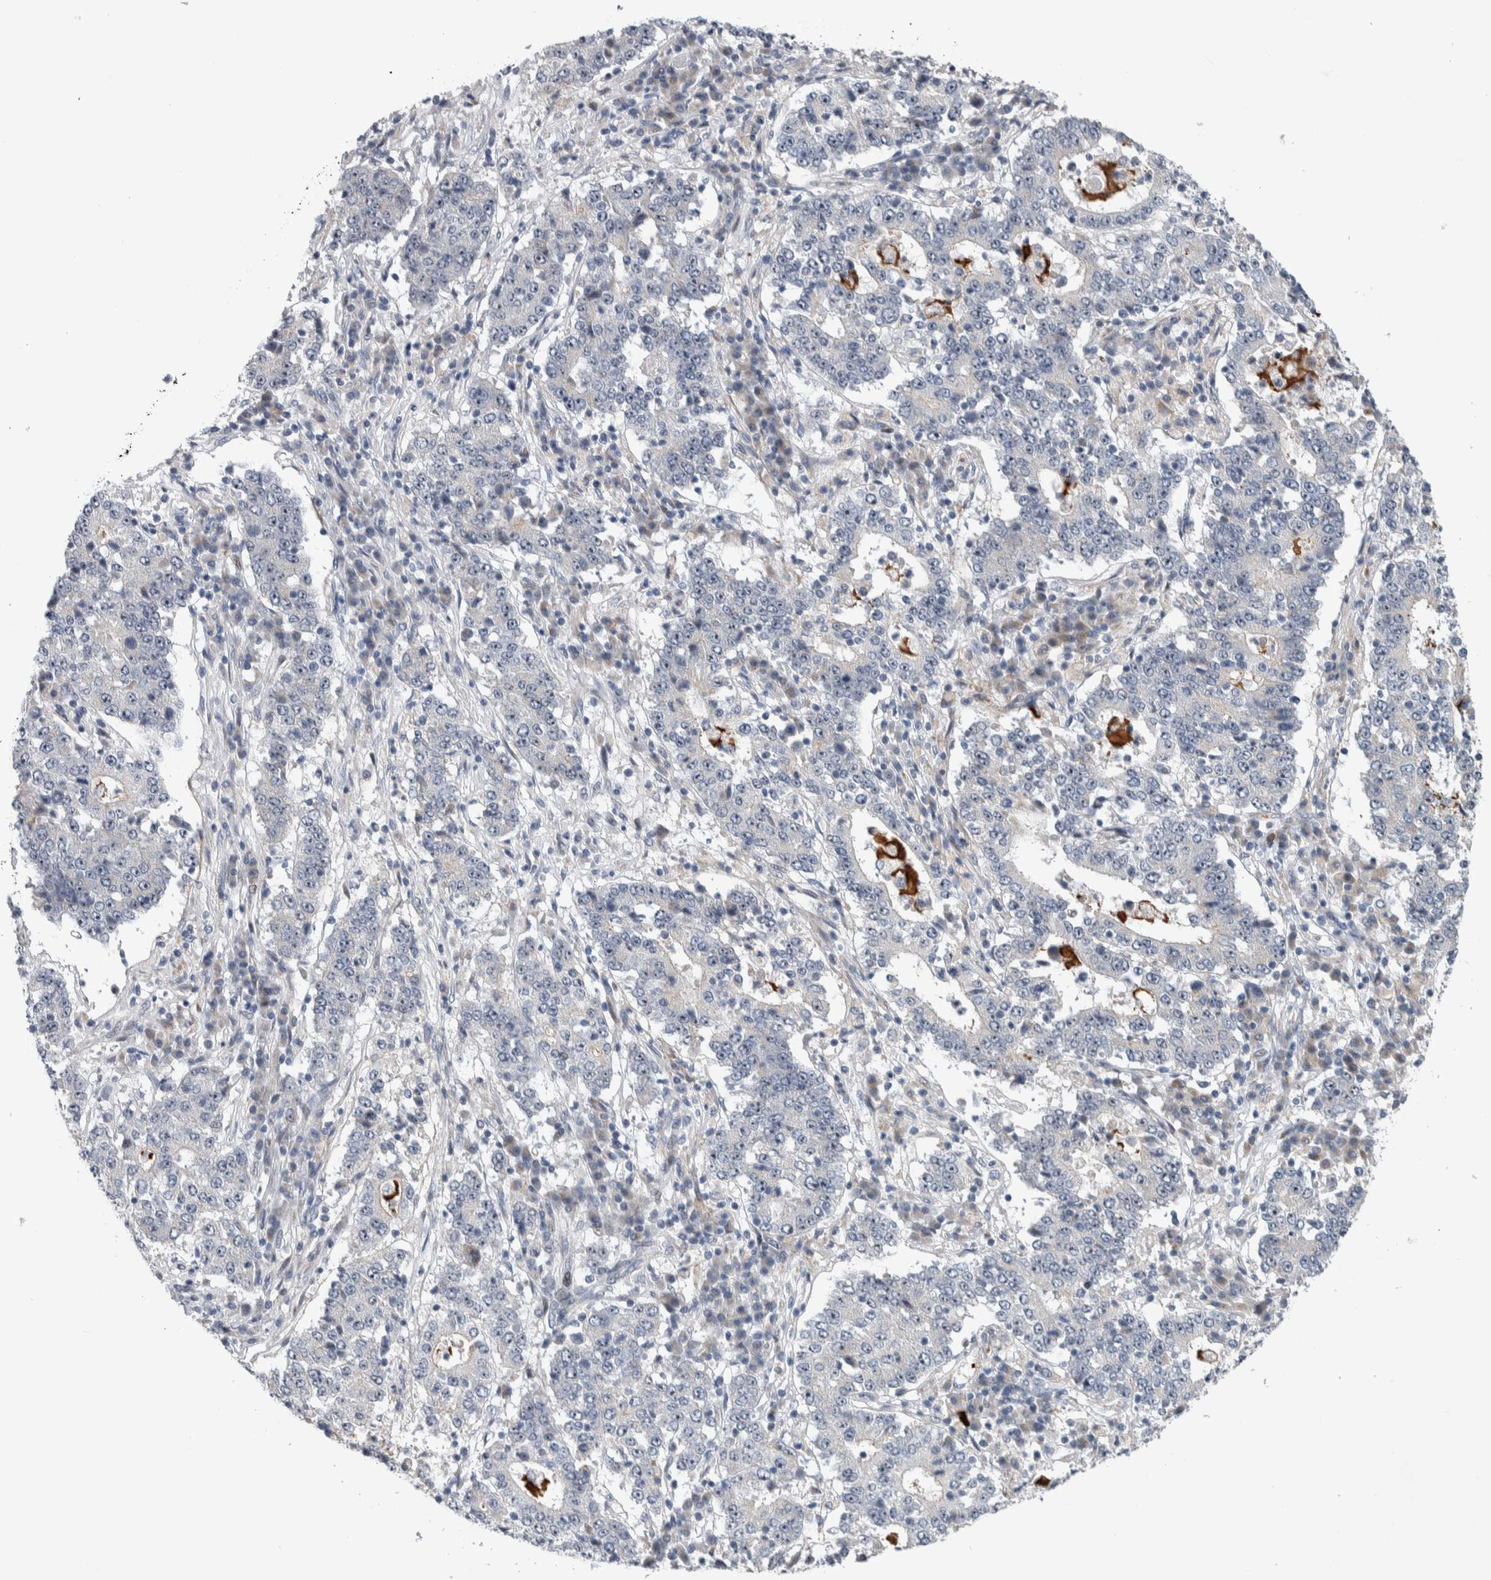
{"staining": {"intensity": "negative", "quantity": "none", "location": "none"}, "tissue": "stomach cancer", "cell_type": "Tumor cells", "image_type": "cancer", "snomed": [{"axis": "morphology", "description": "Adenocarcinoma, NOS"}, {"axis": "topography", "description": "Stomach"}], "caption": "Immunohistochemistry (IHC) image of human adenocarcinoma (stomach) stained for a protein (brown), which displays no positivity in tumor cells.", "gene": "PRRG4", "patient": {"sex": "male", "age": 59}}